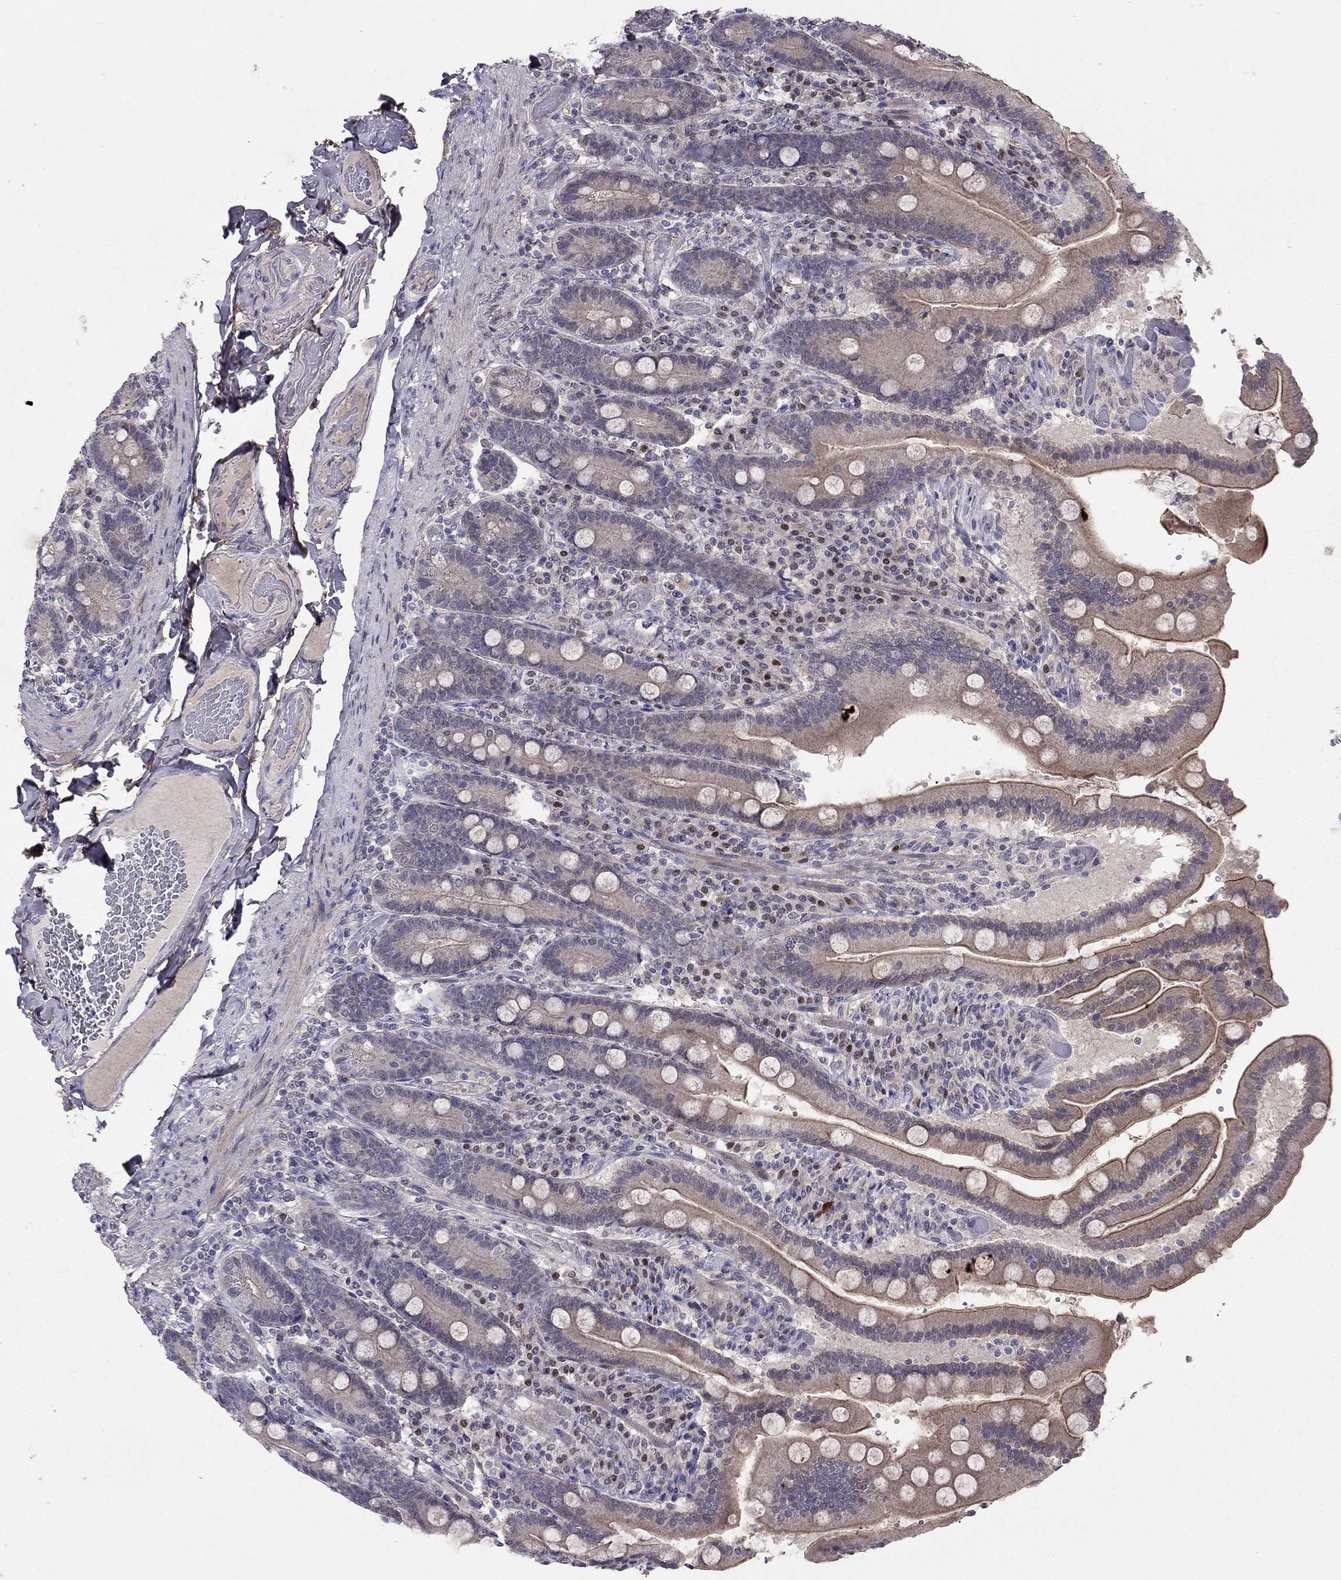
{"staining": {"intensity": "moderate", "quantity": "25%-75%", "location": "cytoplasmic/membranous"}, "tissue": "duodenum", "cell_type": "Glandular cells", "image_type": "normal", "snomed": [{"axis": "morphology", "description": "Normal tissue, NOS"}, {"axis": "topography", "description": "Duodenum"}], "caption": "Duodenum stained with DAB IHC demonstrates medium levels of moderate cytoplasmic/membranous positivity in about 25%-75% of glandular cells.", "gene": "ESR2", "patient": {"sex": "female", "age": 62}}